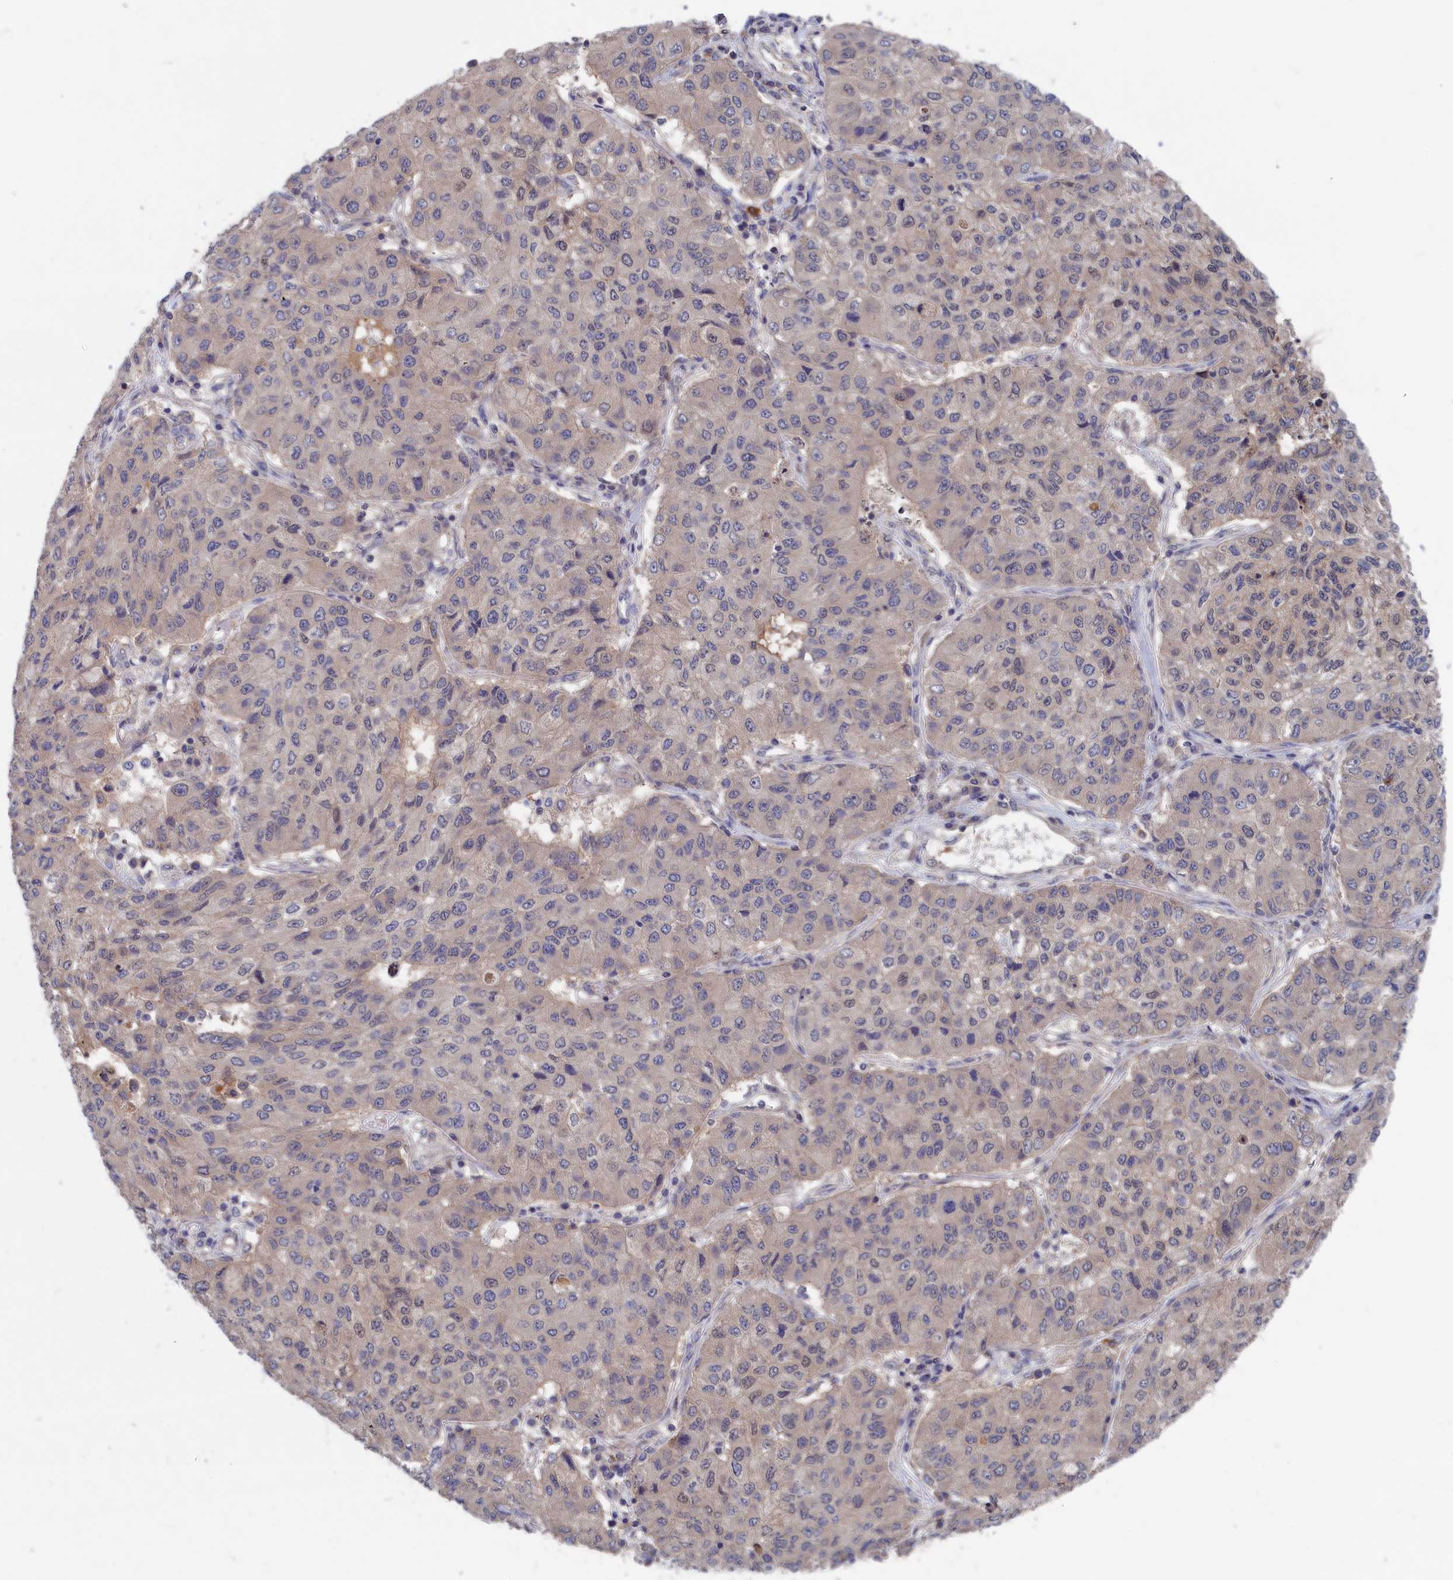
{"staining": {"intensity": "negative", "quantity": "none", "location": "none"}, "tissue": "lung cancer", "cell_type": "Tumor cells", "image_type": "cancer", "snomed": [{"axis": "morphology", "description": "Squamous cell carcinoma, NOS"}, {"axis": "topography", "description": "Lung"}], "caption": "This is a histopathology image of IHC staining of lung cancer, which shows no expression in tumor cells. (DAB (3,3'-diaminobenzidine) immunohistochemistry with hematoxylin counter stain).", "gene": "NUTF2", "patient": {"sex": "male", "age": 74}}